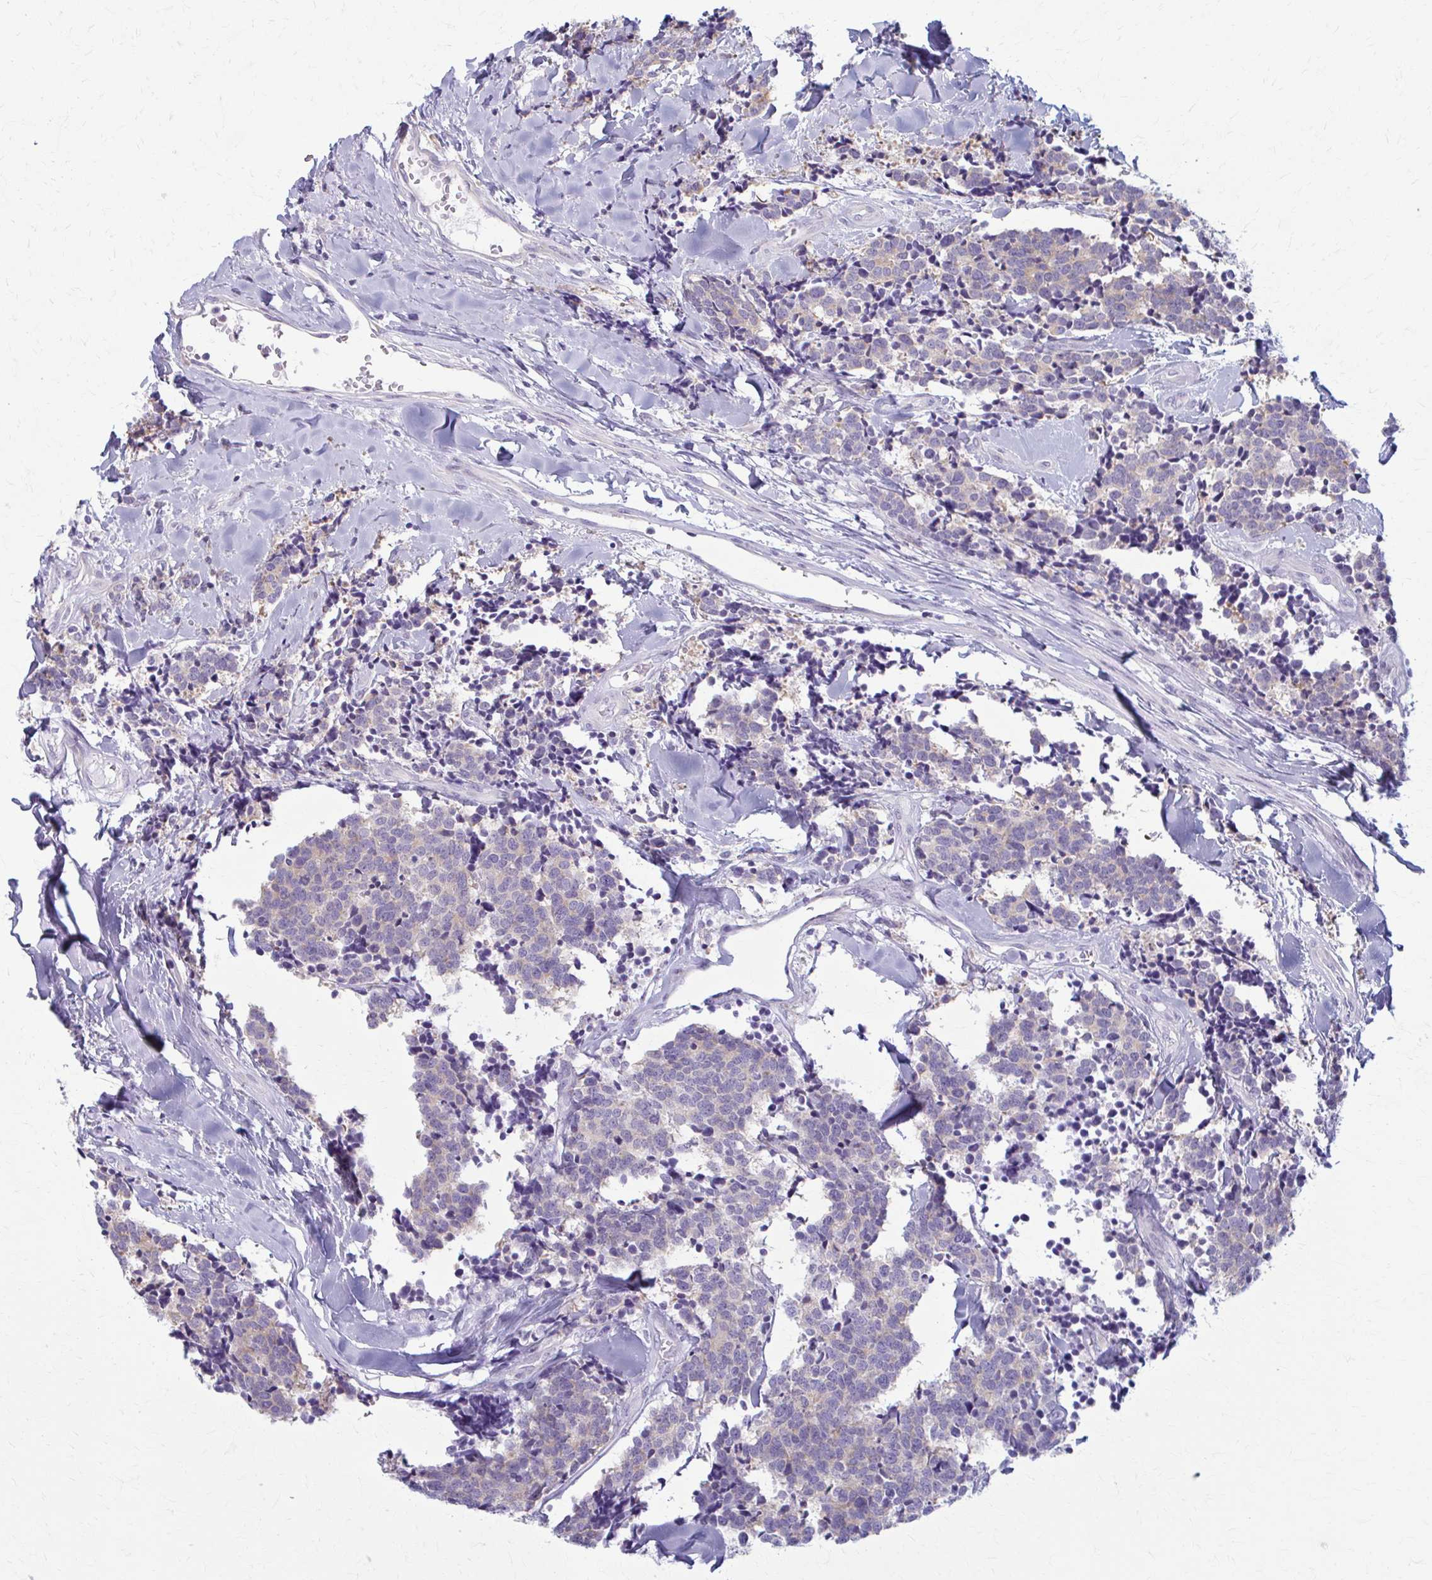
{"staining": {"intensity": "negative", "quantity": "none", "location": "none"}, "tissue": "carcinoid", "cell_type": "Tumor cells", "image_type": "cancer", "snomed": [{"axis": "morphology", "description": "Carcinoid, malignant, NOS"}, {"axis": "topography", "description": "Skin"}], "caption": "There is no significant positivity in tumor cells of carcinoid. Brightfield microscopy of IHC stained with DAB (brown) and hematoxylin (blue), captured at high magnification.", "gene": "PRKRA", "patient": {"sex": "female", "age": 79}}